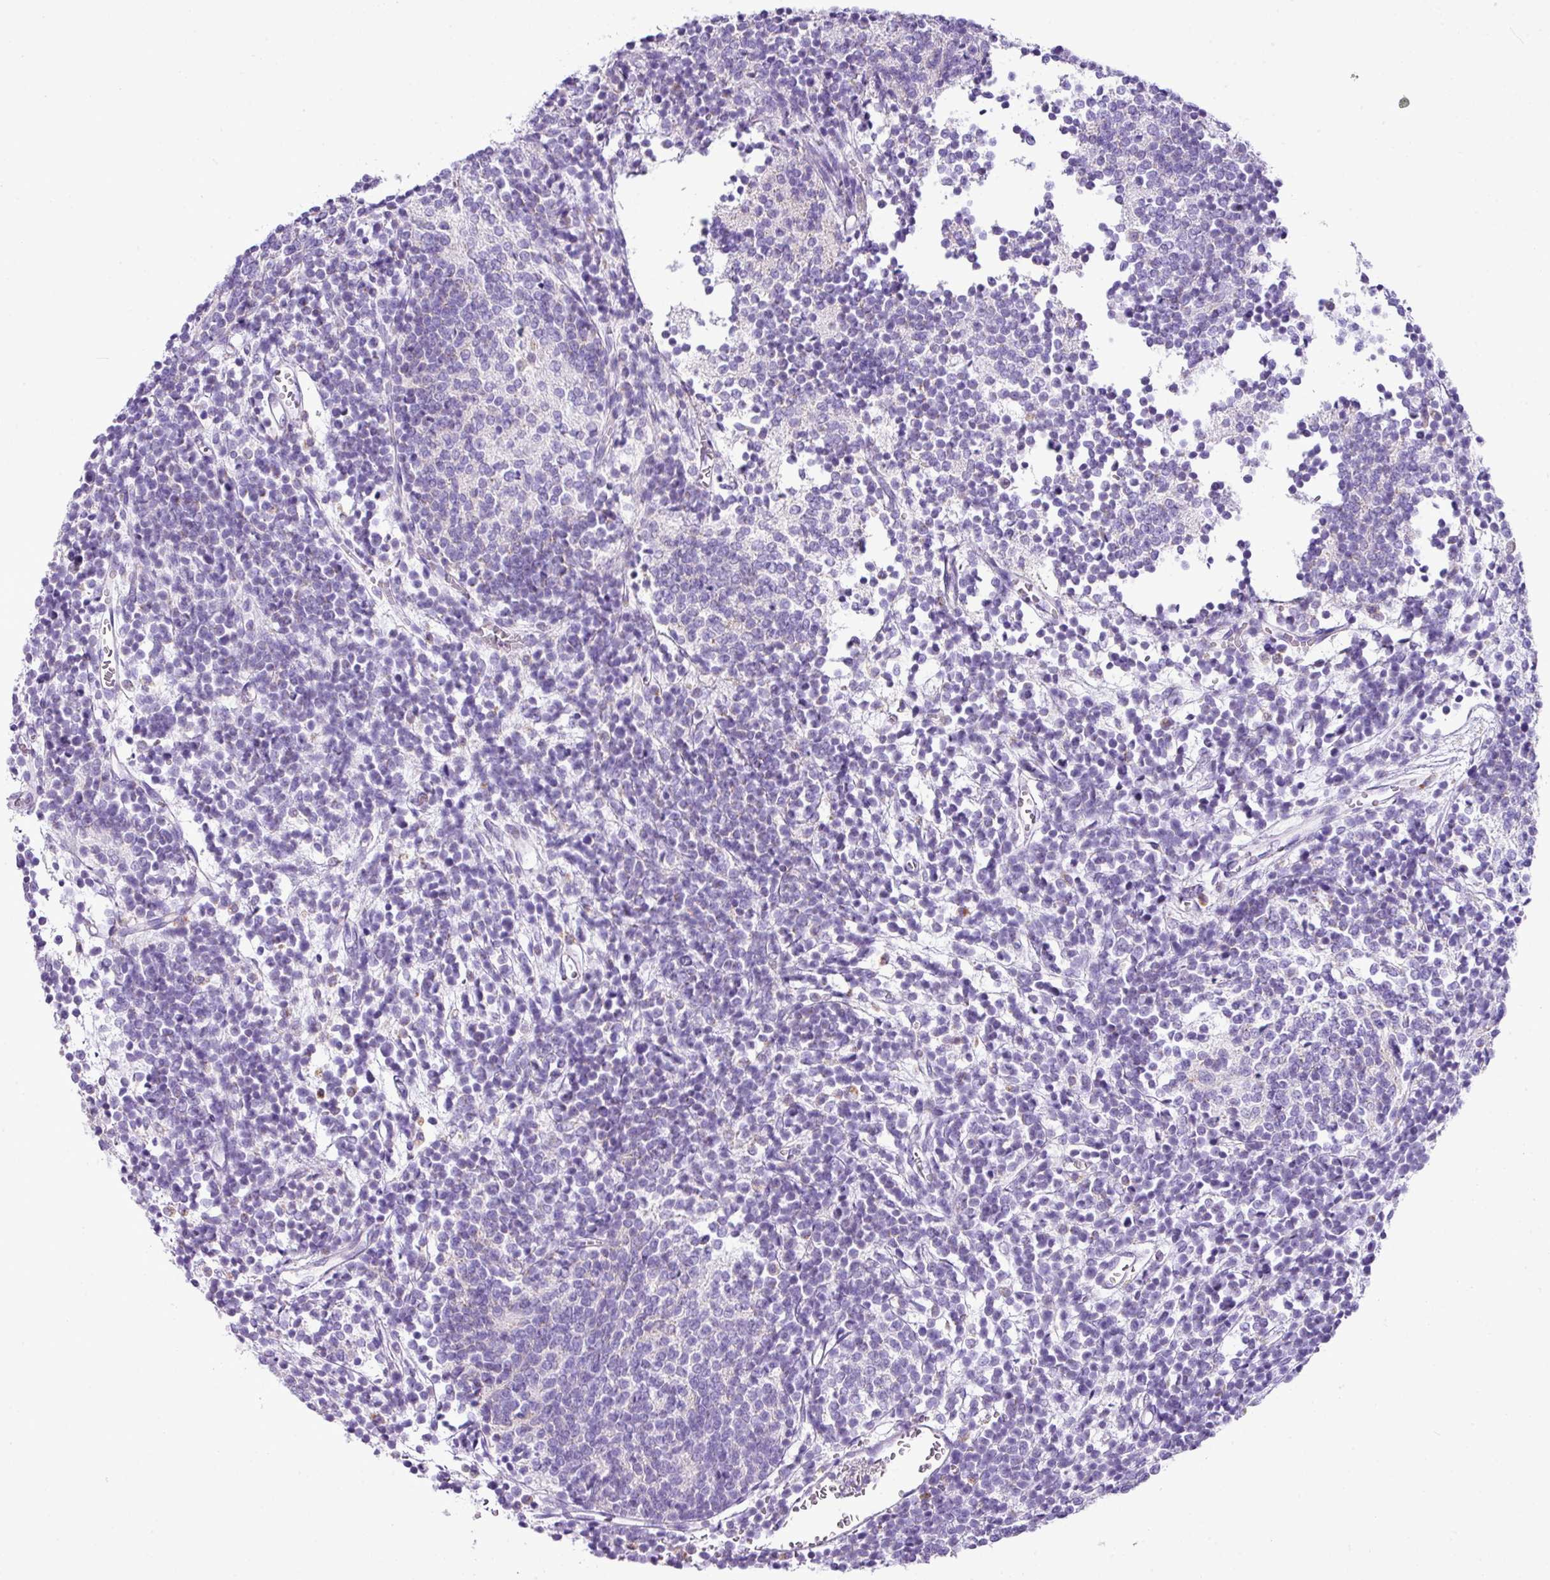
{"staining": {"intensity": "negative", "quantity": "none", "location": "none"}, "tissue": "glioma", "cell_type": "Tumor cells", "image_type": "cancer", "snomed": [{"axis": "morphology", "description": "Glioma, malignant, Low grade"}, {"axis": "topography", "description": "Brain"}], "caption": "Tumor cells show no significant staining in low-grade glioma (malignant).", "gene": "PGAP4", "patient": {"sex": "female", "age": 1}}